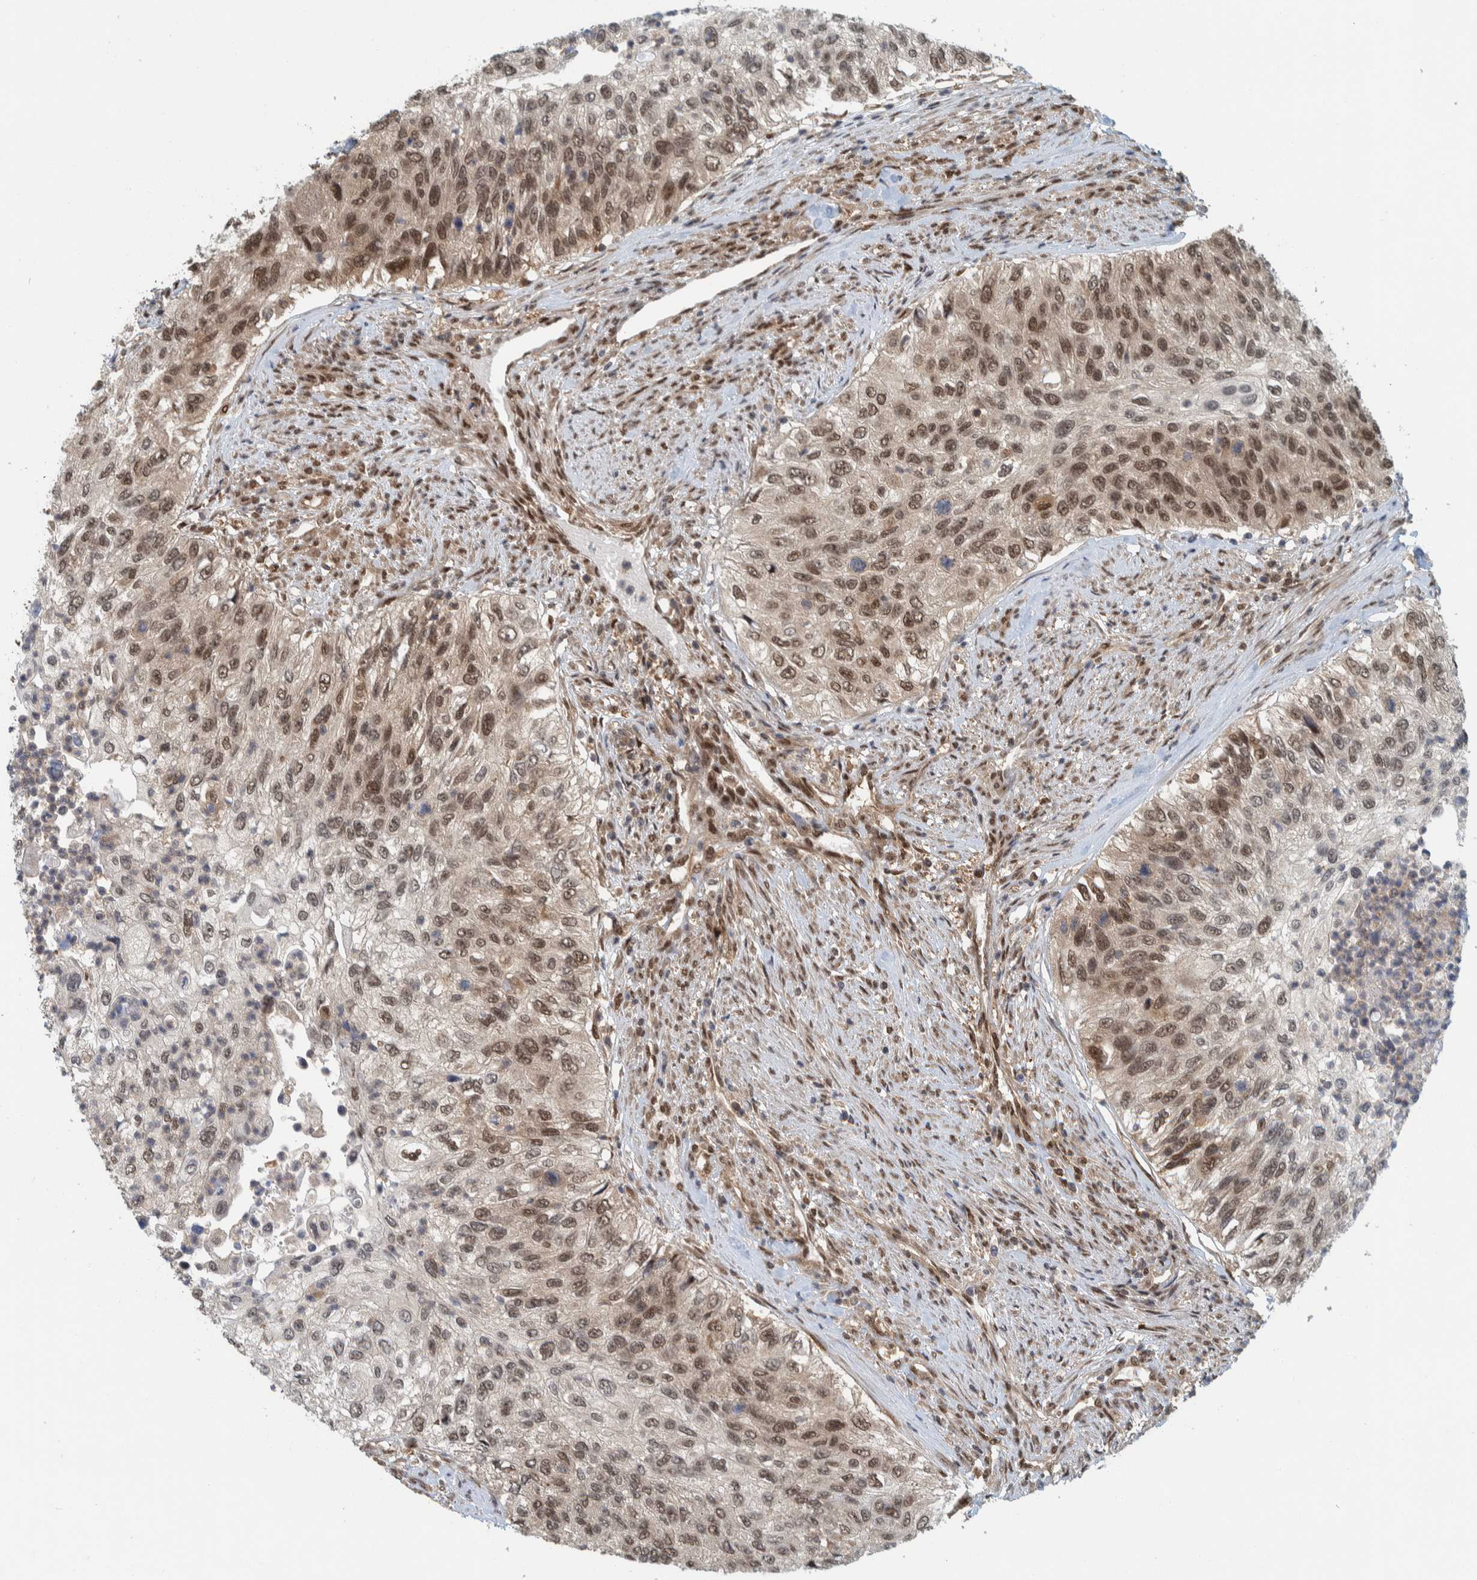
{"staining": {"intensity": "moderate", "quantity": "25%-75%", "location": "nuclear"}, "tissue": "urothelial cancer", "cell_type": "Tumor cells", "image_type": "cancer", "snomed": [{"axis": "morphology", "description": "Urothelial carcinoma, High grade"}, {"axis": "topography", "description": "Urinary bladder"}], "caption": "Immunohistochemical staining of human urothelial cancer reveals moderate nuclear protein positivity in about 25%-75% of tumor cells.", "gene": "COPS3", "patient": {"sex": "female", "age": 60}}